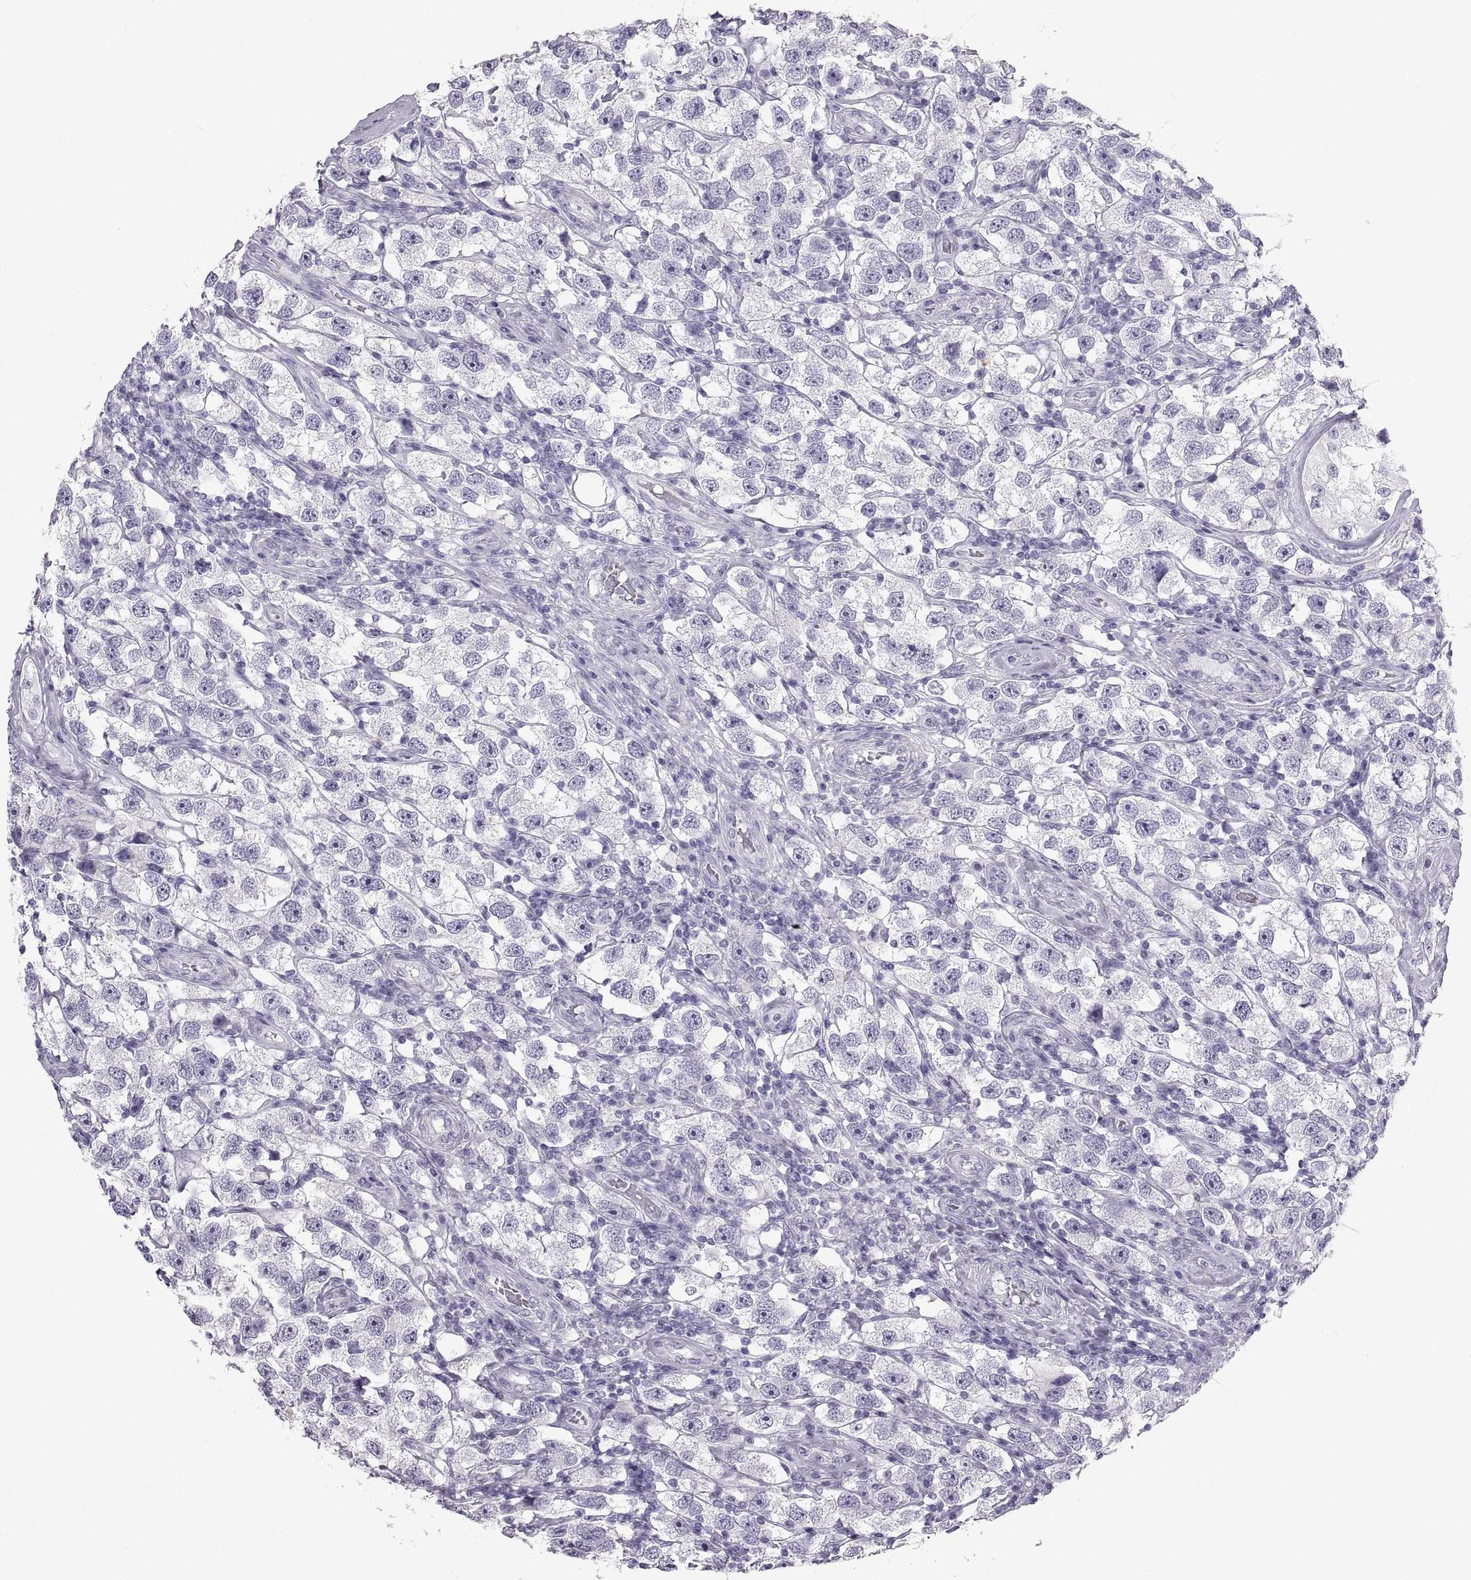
{"staining": {"intensity": "negative", "quantity": "none", "location": "none"}, "tissue": "testis cancer", "cell_type": "Tumor cells", "image_type": "cancer", "snomed": [{"axis": "morphology", "description": "Seminoma, NOS"}, {"axis": "topography", "description": "Testis"}], "caption": "Immunohistochemical staining of human testis cancer displays no significant expression in tumor cells. (DAB (3,3'-diaminobenzidine) immunohistochemistry (IHC) visualized using brightfield microscopy, high magnification).", "gene": "WFDC8", "patient": {"sex": "male", "age": 26}}